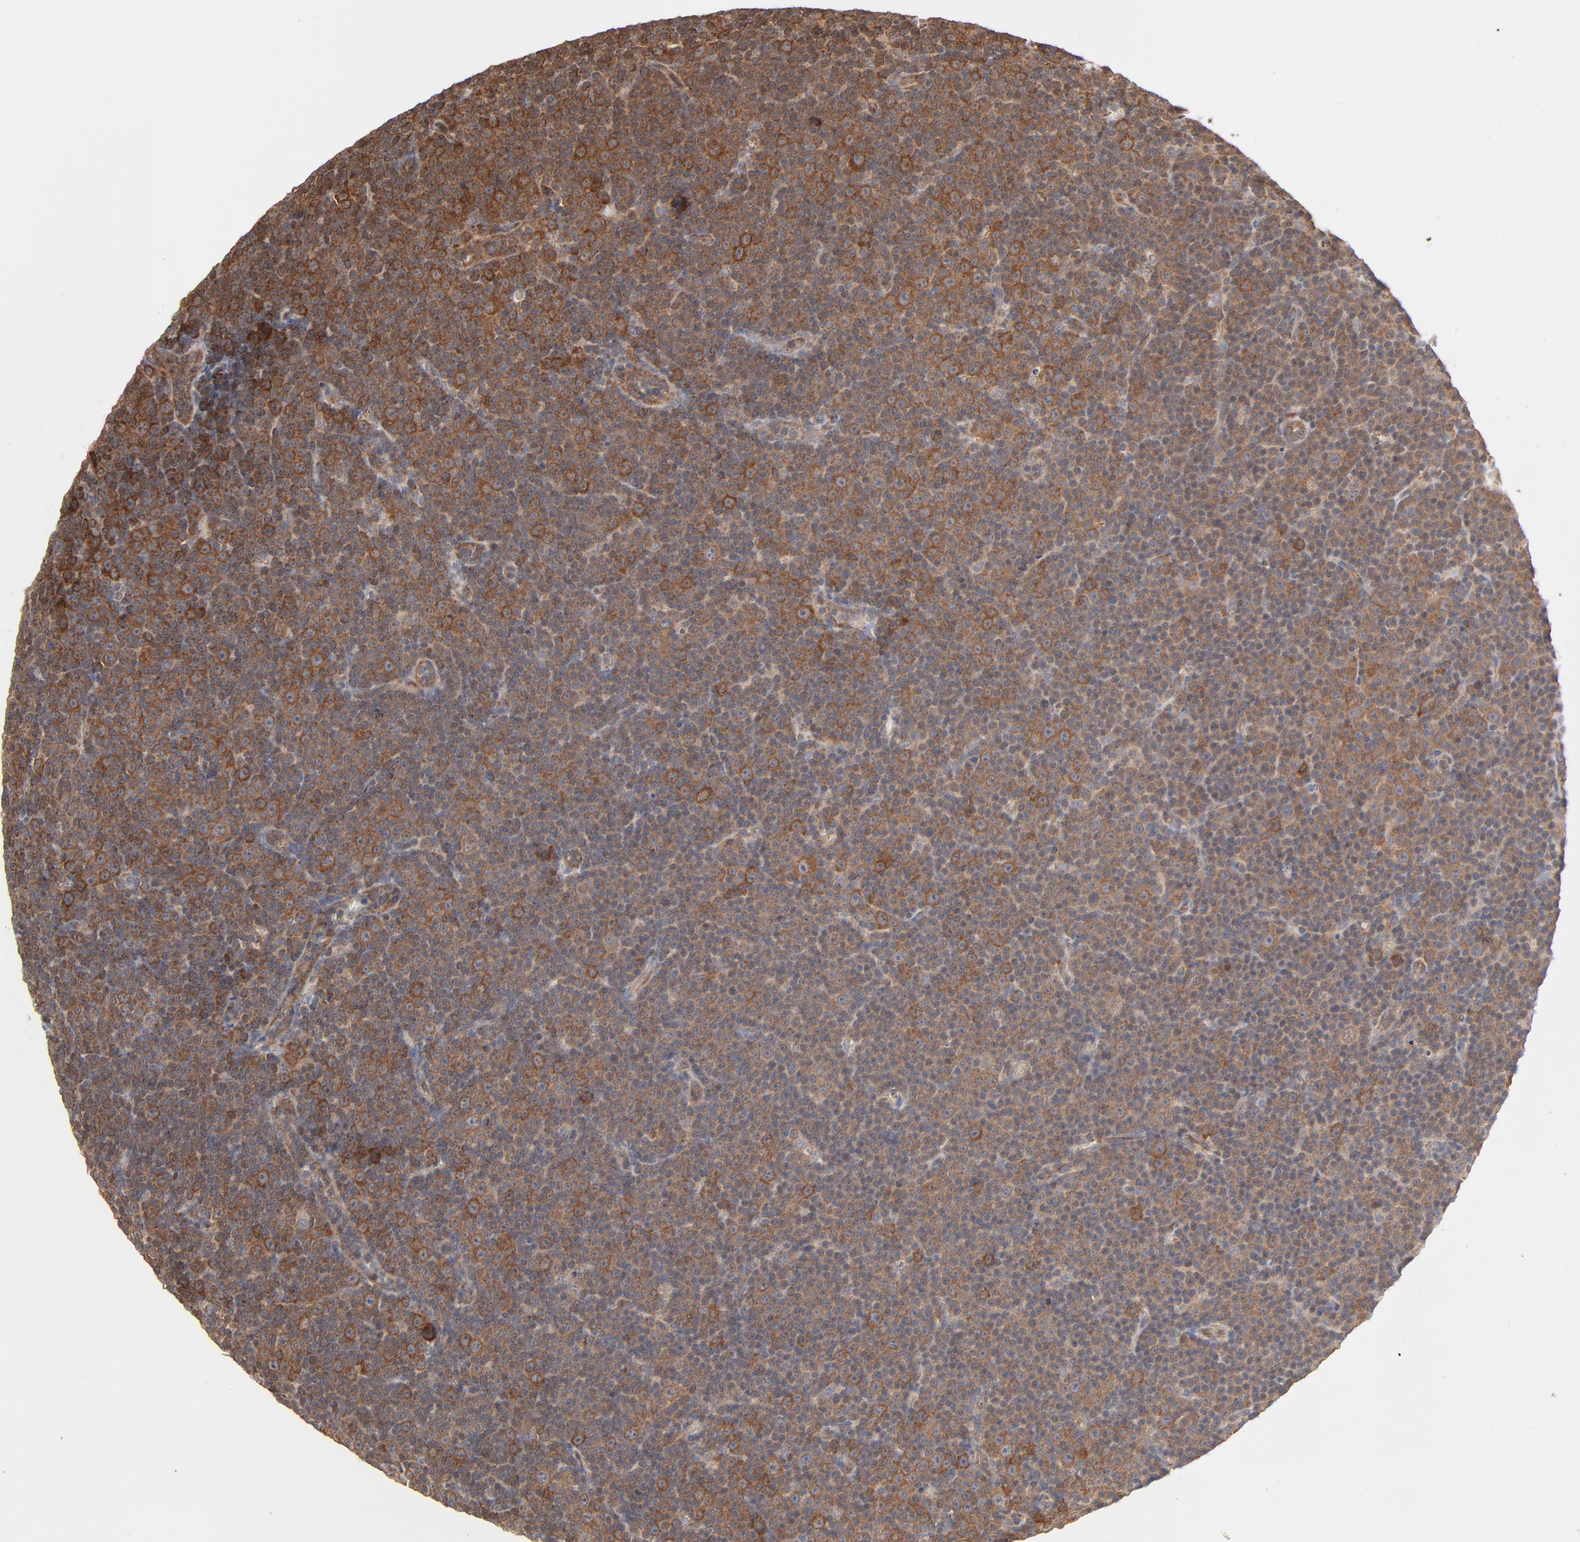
{"staining": {"intensity": "strong", "quantity": ">75%", "location": "cytoplasmic/membranous"}, "tissue": "lymphoma", "cell_type": "Tumor cells", "image_type": "cancer", "snomed": [{"axis": "morphology", "description": "Malignant lymphoma, non-Hodgkin's type, Low grade"}, {"axis": "topography", "description": "Lymph node"}], "caption": "A high amount of strong cytoplasmic/membranous staining is present in approximately >75% of tumor cells in lymphoma tissue.", "gene": "ABLIM3", "patient": {"sex": "female", "age": 67}}